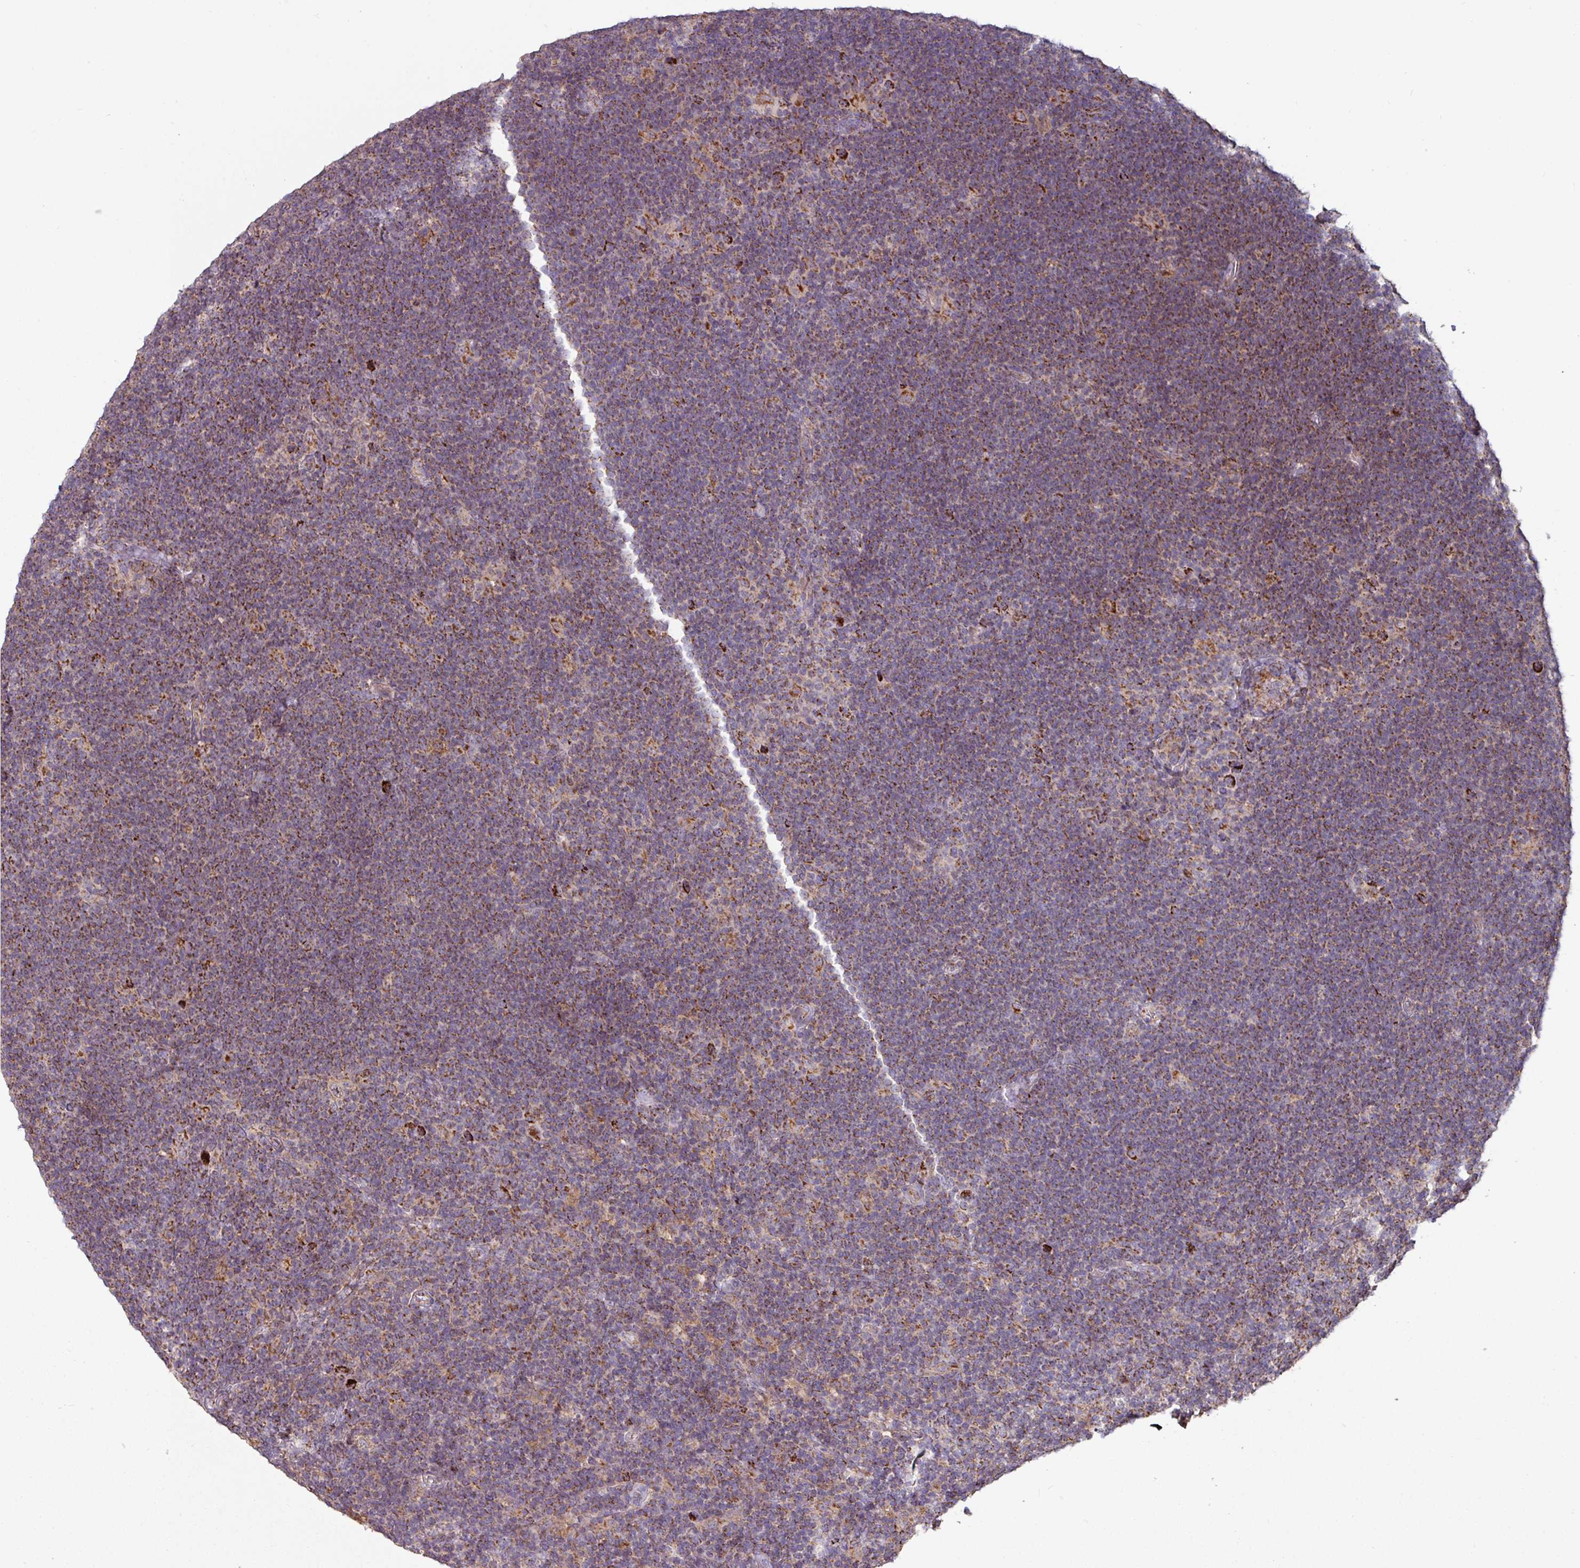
{"staining": {"intensity": "strong", "quantity": ">75%", "location": "cytoplasmic/membranous"}, "tissue": "lymphoma", "cell_type": "Tumor cells", "image_type": "cancer", "snomed": [{"axis": "morphology", "description": "Hodgkin's disease, NOS"}, {"axis": "topography", "description": "Lymph node"}], "caption": "Tumor cells exhibit high levels of strong cytoplasmic/membranous expression in approximately >75% of cells in lymphoma. (Stains: DAB (3,3'-diaminobenzidine) in brown, nuclei in blue, Microscopy: brightfield microscopy at high magnification).", "gene": "OR2D3", "patient": {"sex": "female", "age": 57}}